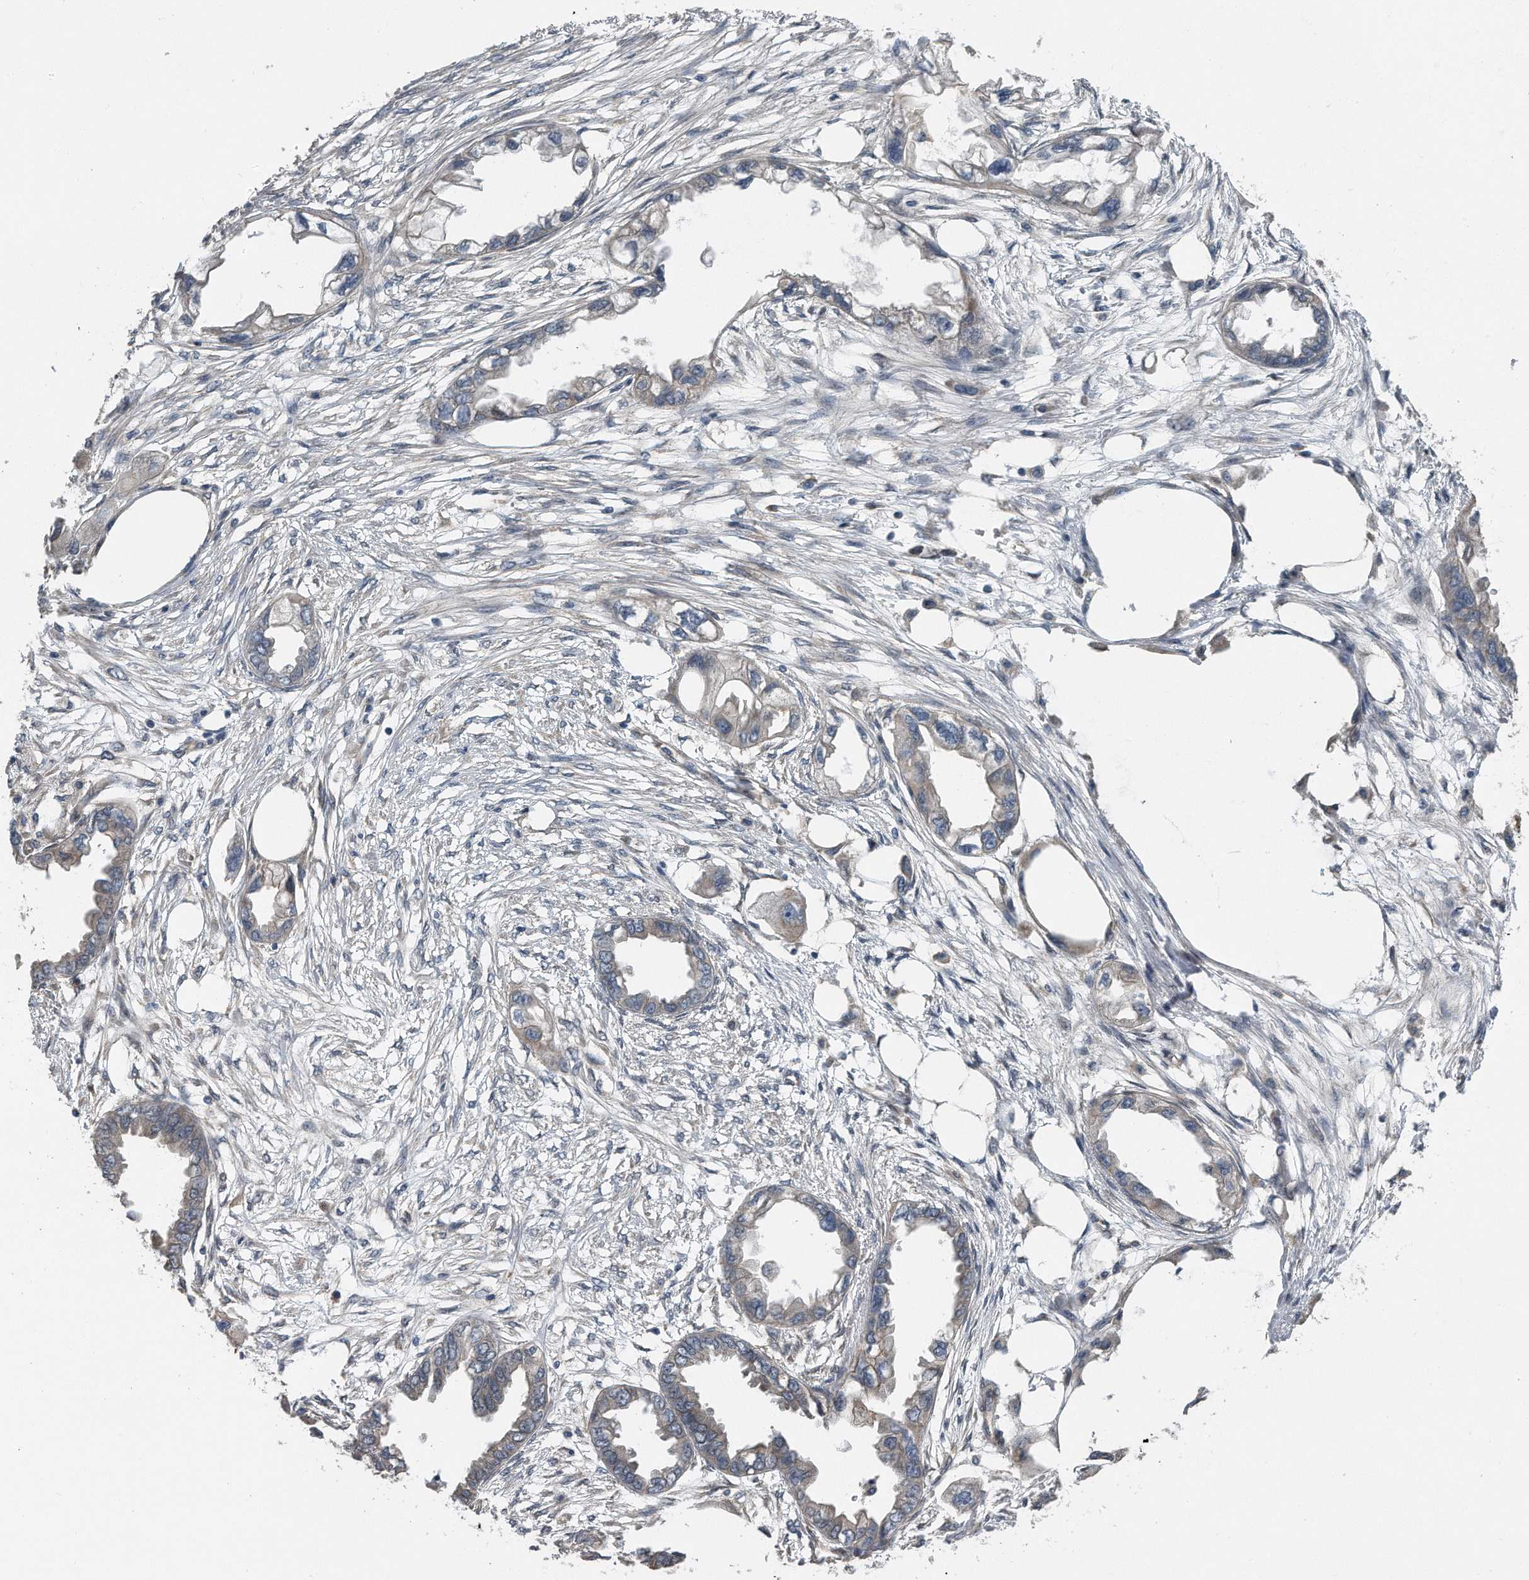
{"staining": {"intensity": "weak", "quantity": "25%-75%", "location": "cytoplasmic/membranous"}, "tissue": "endometrial cancer", "cell_type": "Tumor cells", "image_type": "cancer", "snomed": [{"axis": "morphology", "description": "Adenocarcinoma, NOS"}, {"axis": "morphology", "description": "Adenocarcinoma, metastatic, NOS"}, {"axis": "topography", "description": "Adipose tissue"}, {"axis": "topography", "description": "Endometrium"}], "caption": "IHC micrograph of neoplastic tissue: human endometrial cancer stained using immunohistochemistry shows low levels of weak protein expression localized specifically in the cytoplasmic/membranous of tumor cells, appearing as a cytoplasmic/membranous brown color.", "gene": "ZNF79", "patient": {"sex": "female", "age": 67}}